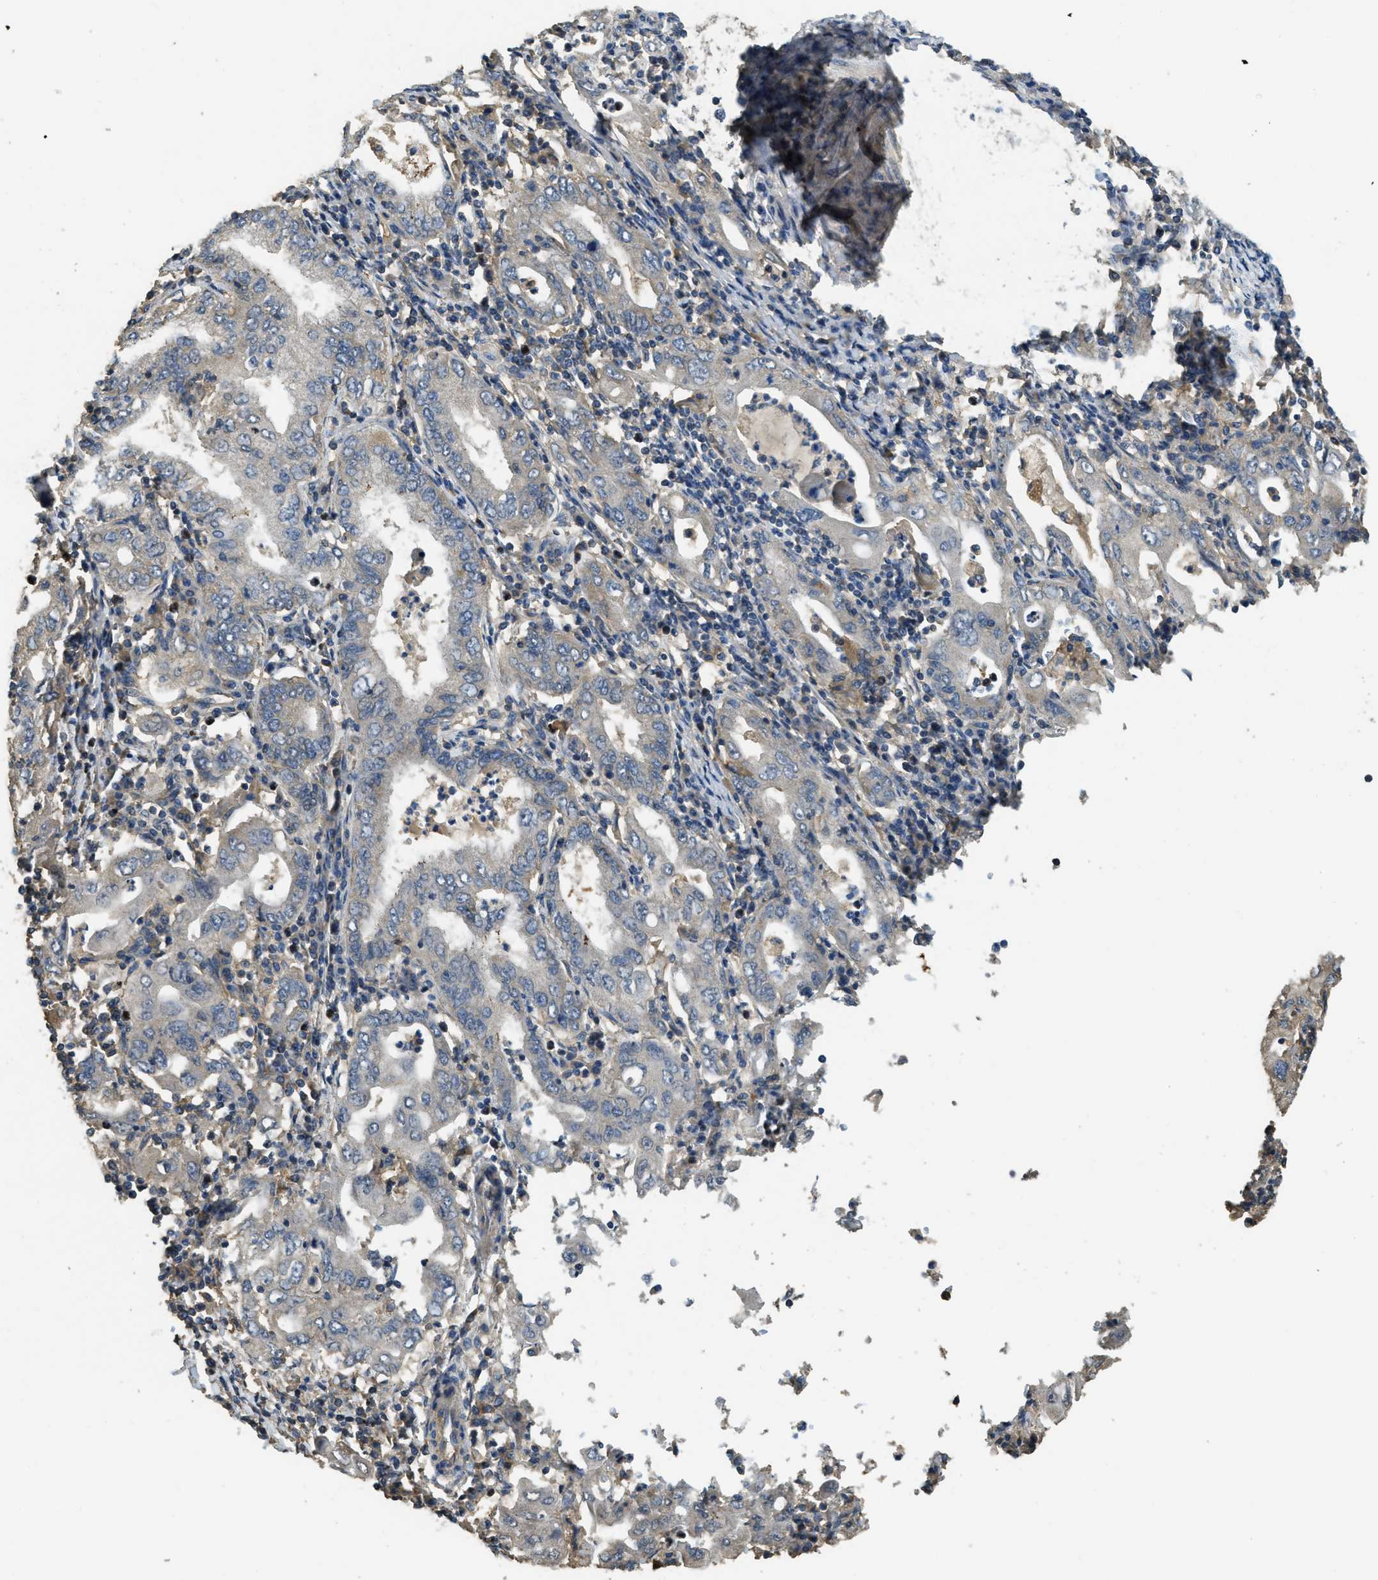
{"staining": {"intensity": "negative", "quantity": "none", "location": "none"}, "tissue": "stomach cancer", "cell_type": "Tumor cells", "image_type": "cancer", "snomed": [{"axis": "morphology", "description": "Normal tissue, NOS"}, {"axis": "morphology", "description": "Adenocarcinoma, NOS"}, {"axis": "topography", "description": "Esophagus"}, {"axis": "topography", "description": "Stomach, upper"}, {"axis": "topography", "description": "Peripheral nerve tissue"}], "caption": "Human stomach cancer (adenocarcinoma) stained for a protein using IHC demonstrates no expression in tumor cells.", "gene": "CD276", "patient": {"sex": "male", "age": 62}}